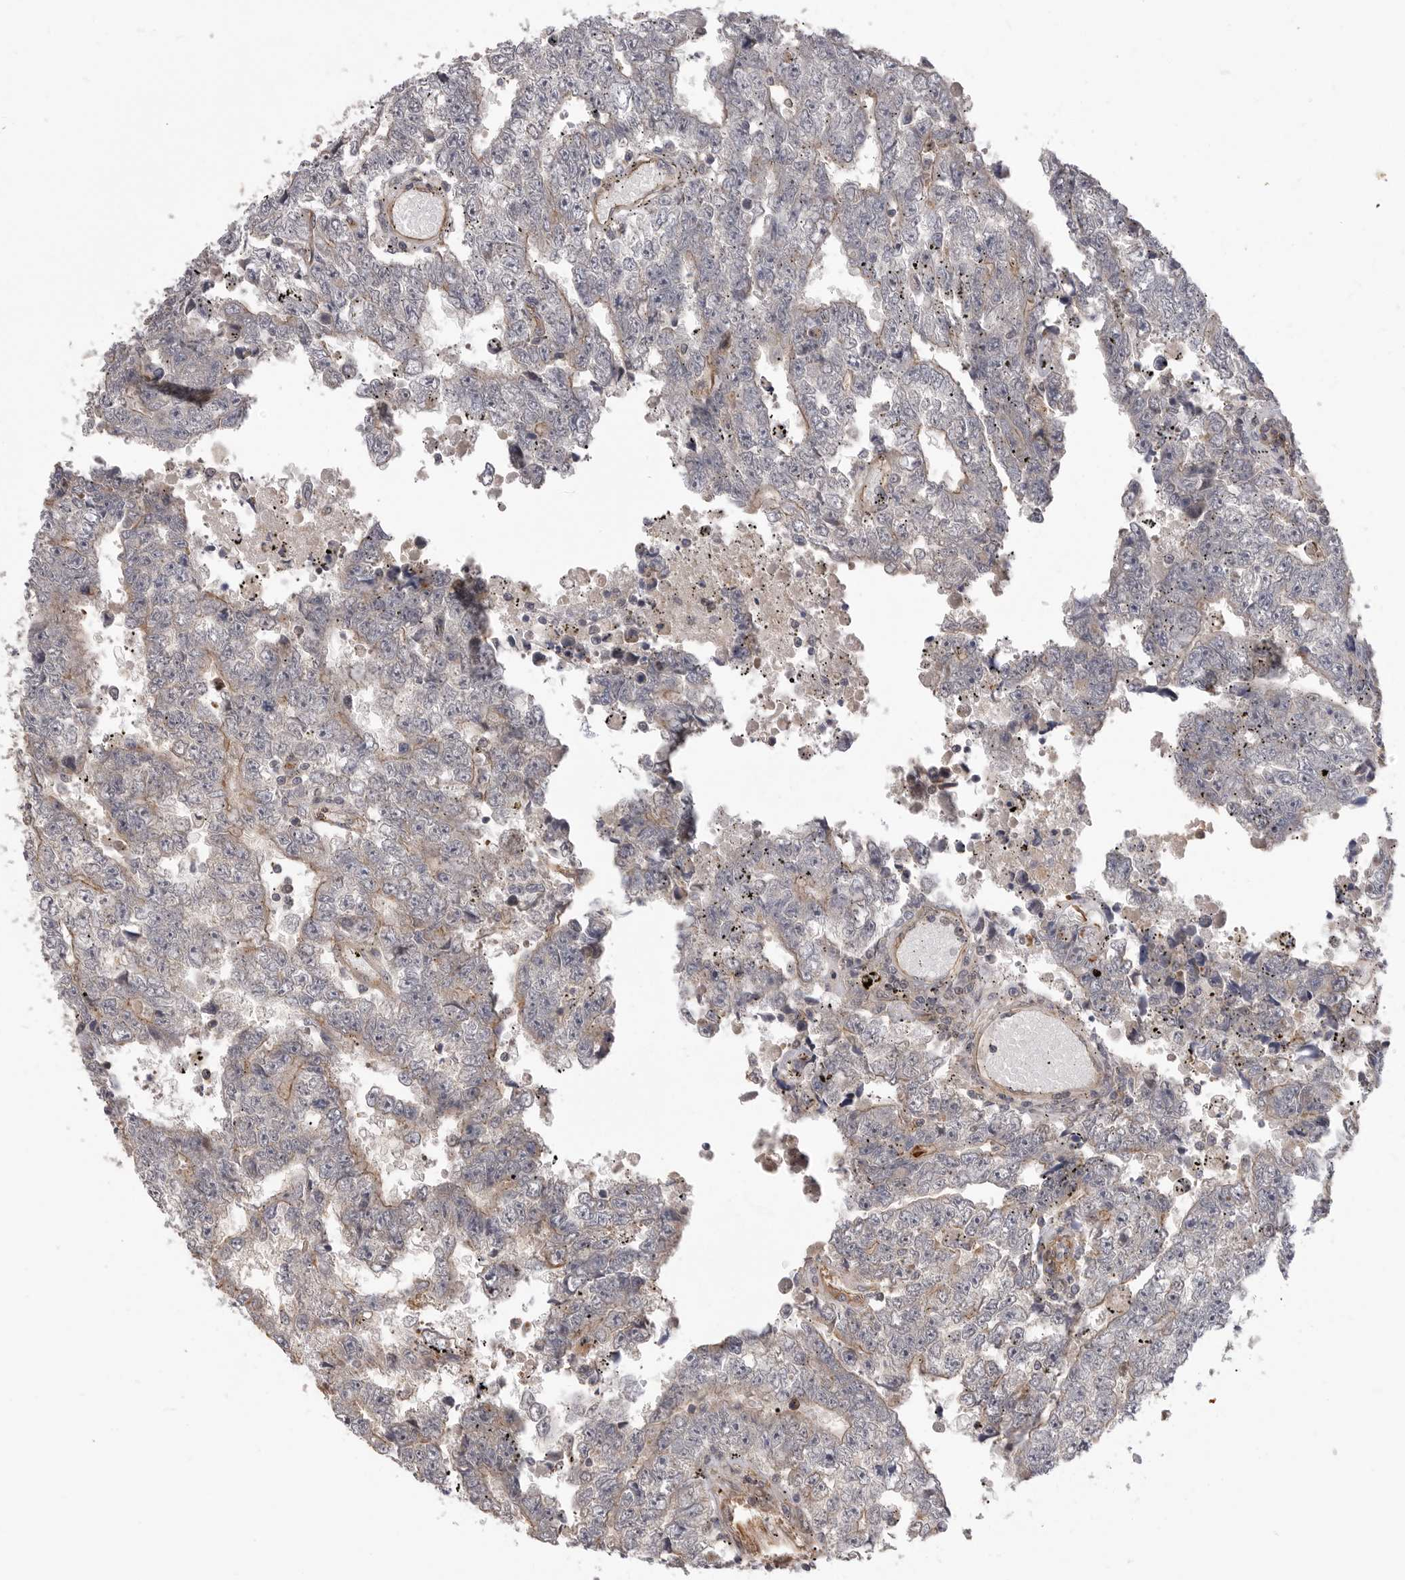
{"staining": {"intensity": "weak", "quantity": "<25%", "location": "cytoplasmic/membranous"}, "tissue": "testis cancer", "cell_type": "Tumor cells", "image_type": "cancer", "snomed": [{"axis": "morphology", "description": "Carcinoma, Embryonal, NOS"}, {"axis": "topography", "description": "Testis"}], "caption": "Tumor cells are negative for brown protein staining in embryonal carcinoma (testis).", "gene": "TRIM56", "patient": {"sex": "male", "age": 25}}